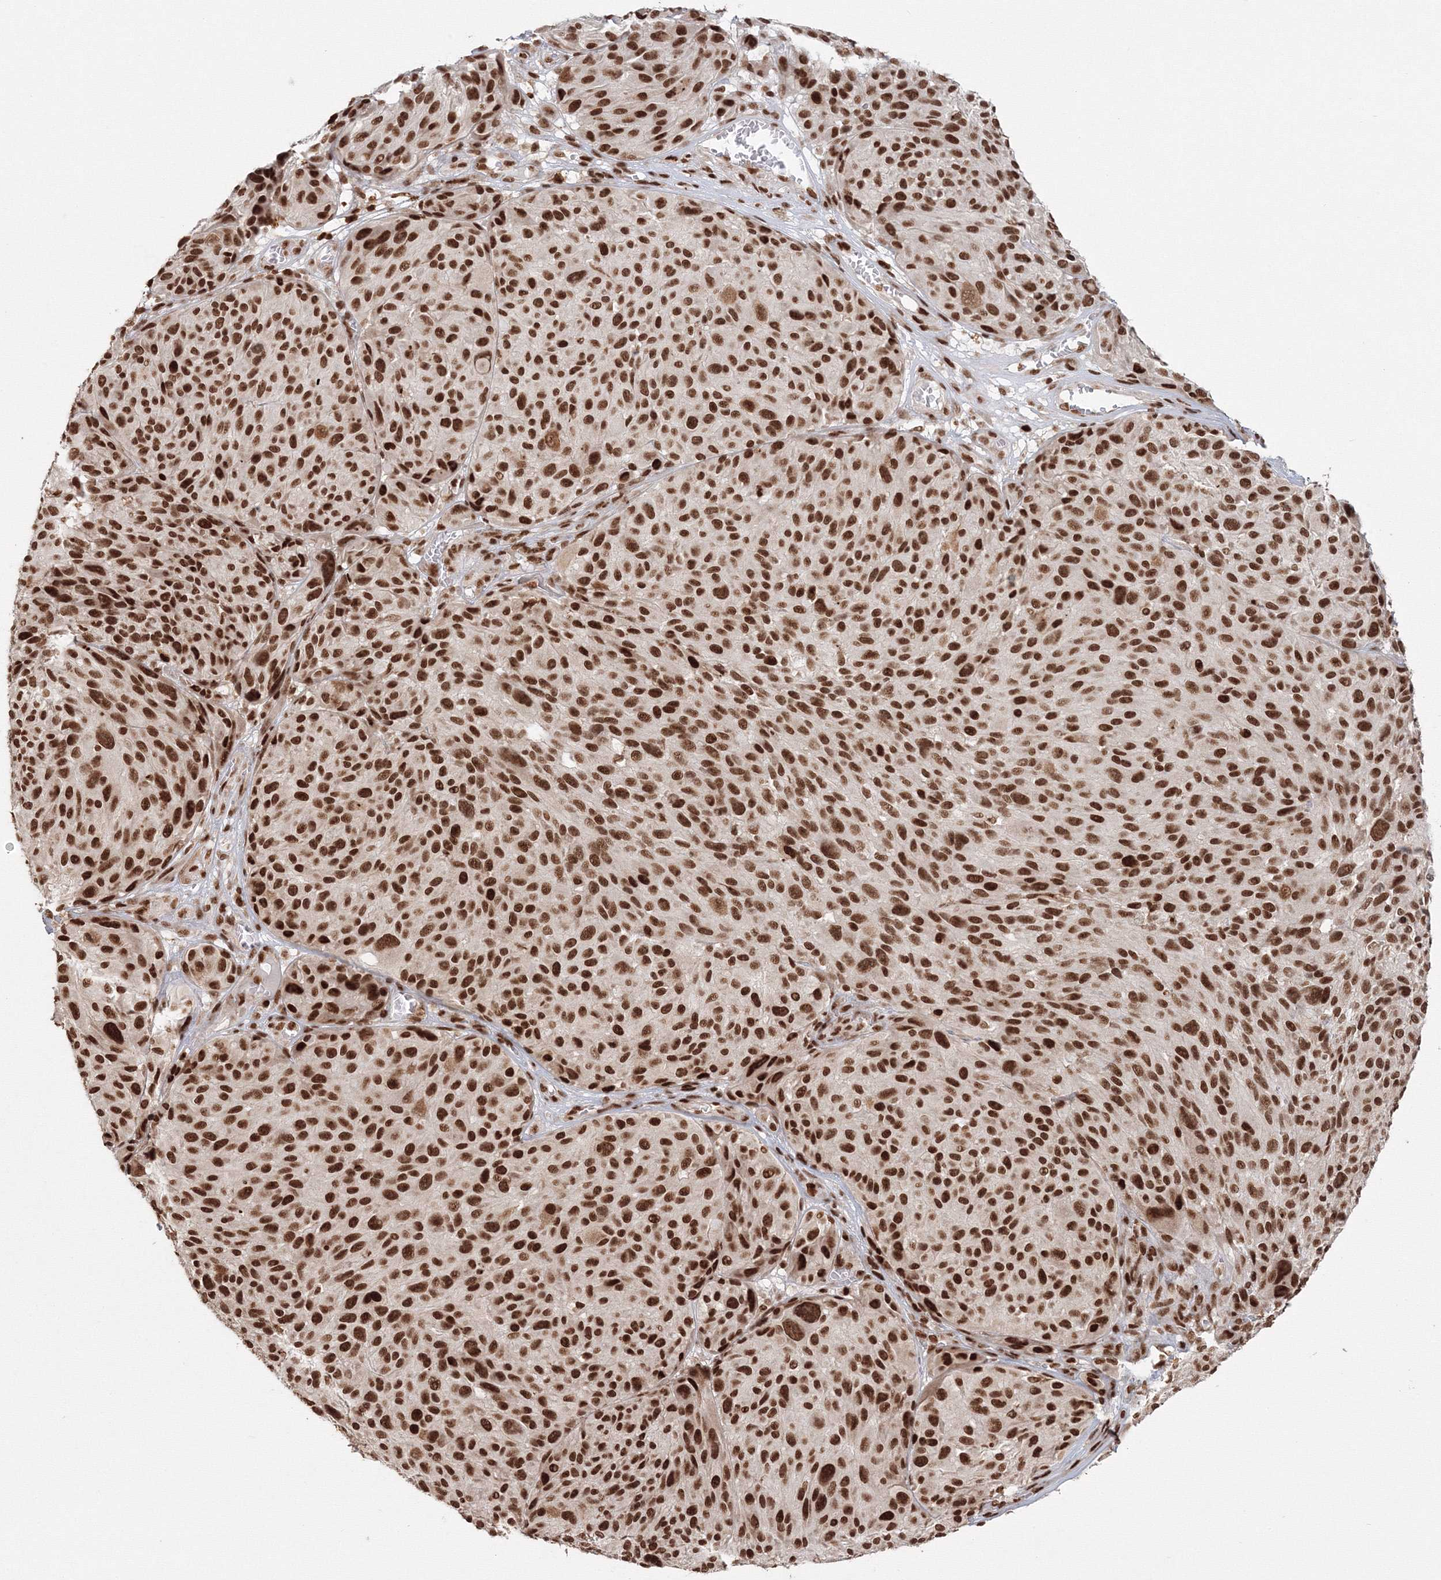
{"staining": {"intensity": "strong", "quantity": ">75%", "location": "nuclear"}, "tissue": "melanoma", "cell_type": "Tumor cells", "image_type": "cancer", "snomed": [{"axis": "morphology", "description": "Malignant melanoma, NOS"}, {"axis": "topography", "description": "Skin"}], "caption": "Human melanoma stained for a protein (brown) displays strong nuclear positive staining in approximately >75% of tumor cells.", "gene": "KIF20A", "patient": {"sex": "male", "age": 83}}